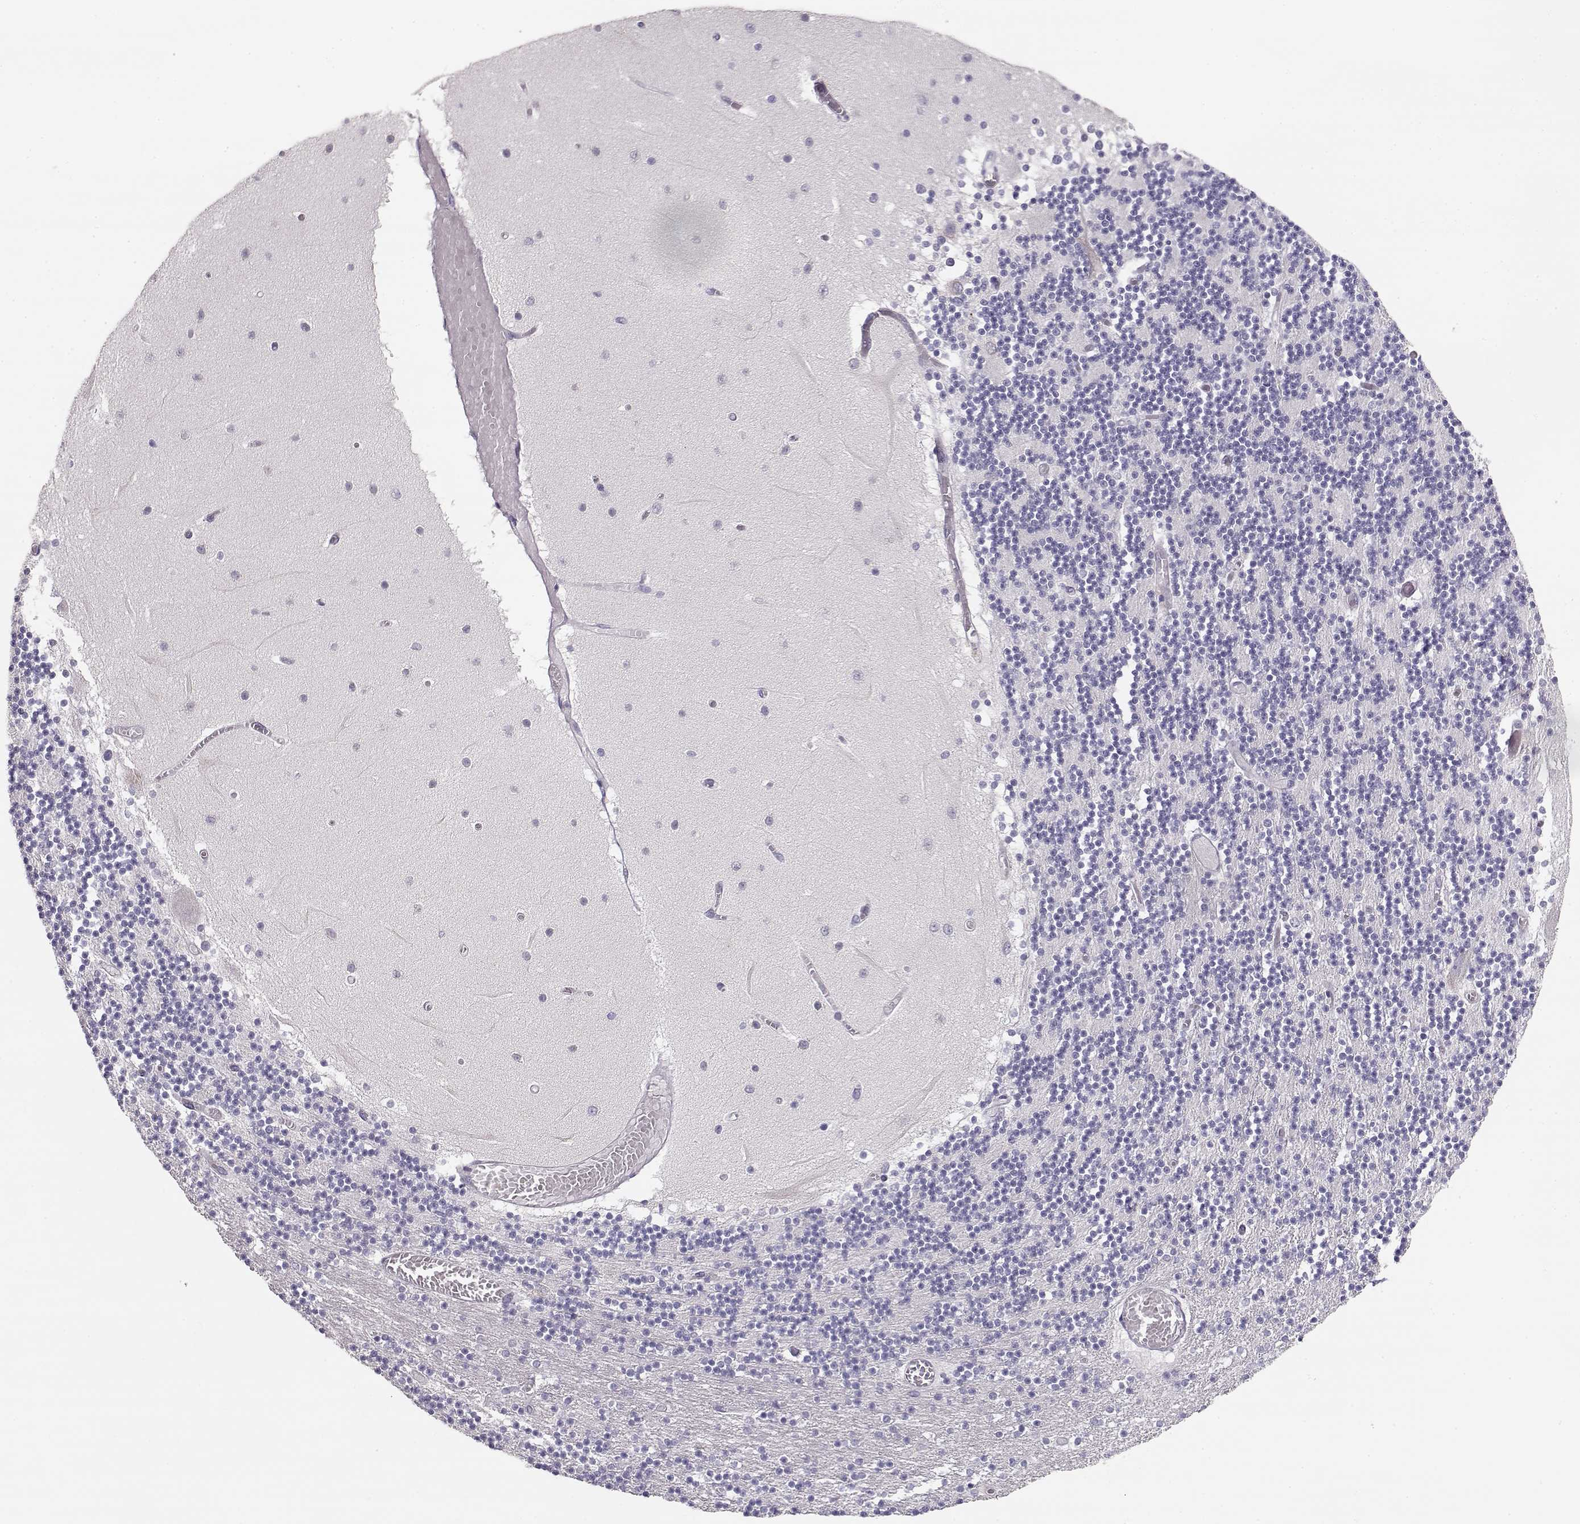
{"staining": {"intensity": "negative", "quantity": "none", "location": "none"}, "tissue": "cerebellum", "cell_type": "Cells in granular layer", "image_type": "normal", "snomed": [{"axis": "morphology", "description": "Normal tissue, NOS"}, {"axis": "topography", "description": "Cerebellum"}], "caption": "The histopathology image shows no staining of cells in granular layer in unremarkable cerebellum.", "gene": "GLIPR1L2", "patient": {"sex": "female", "age": 28}}